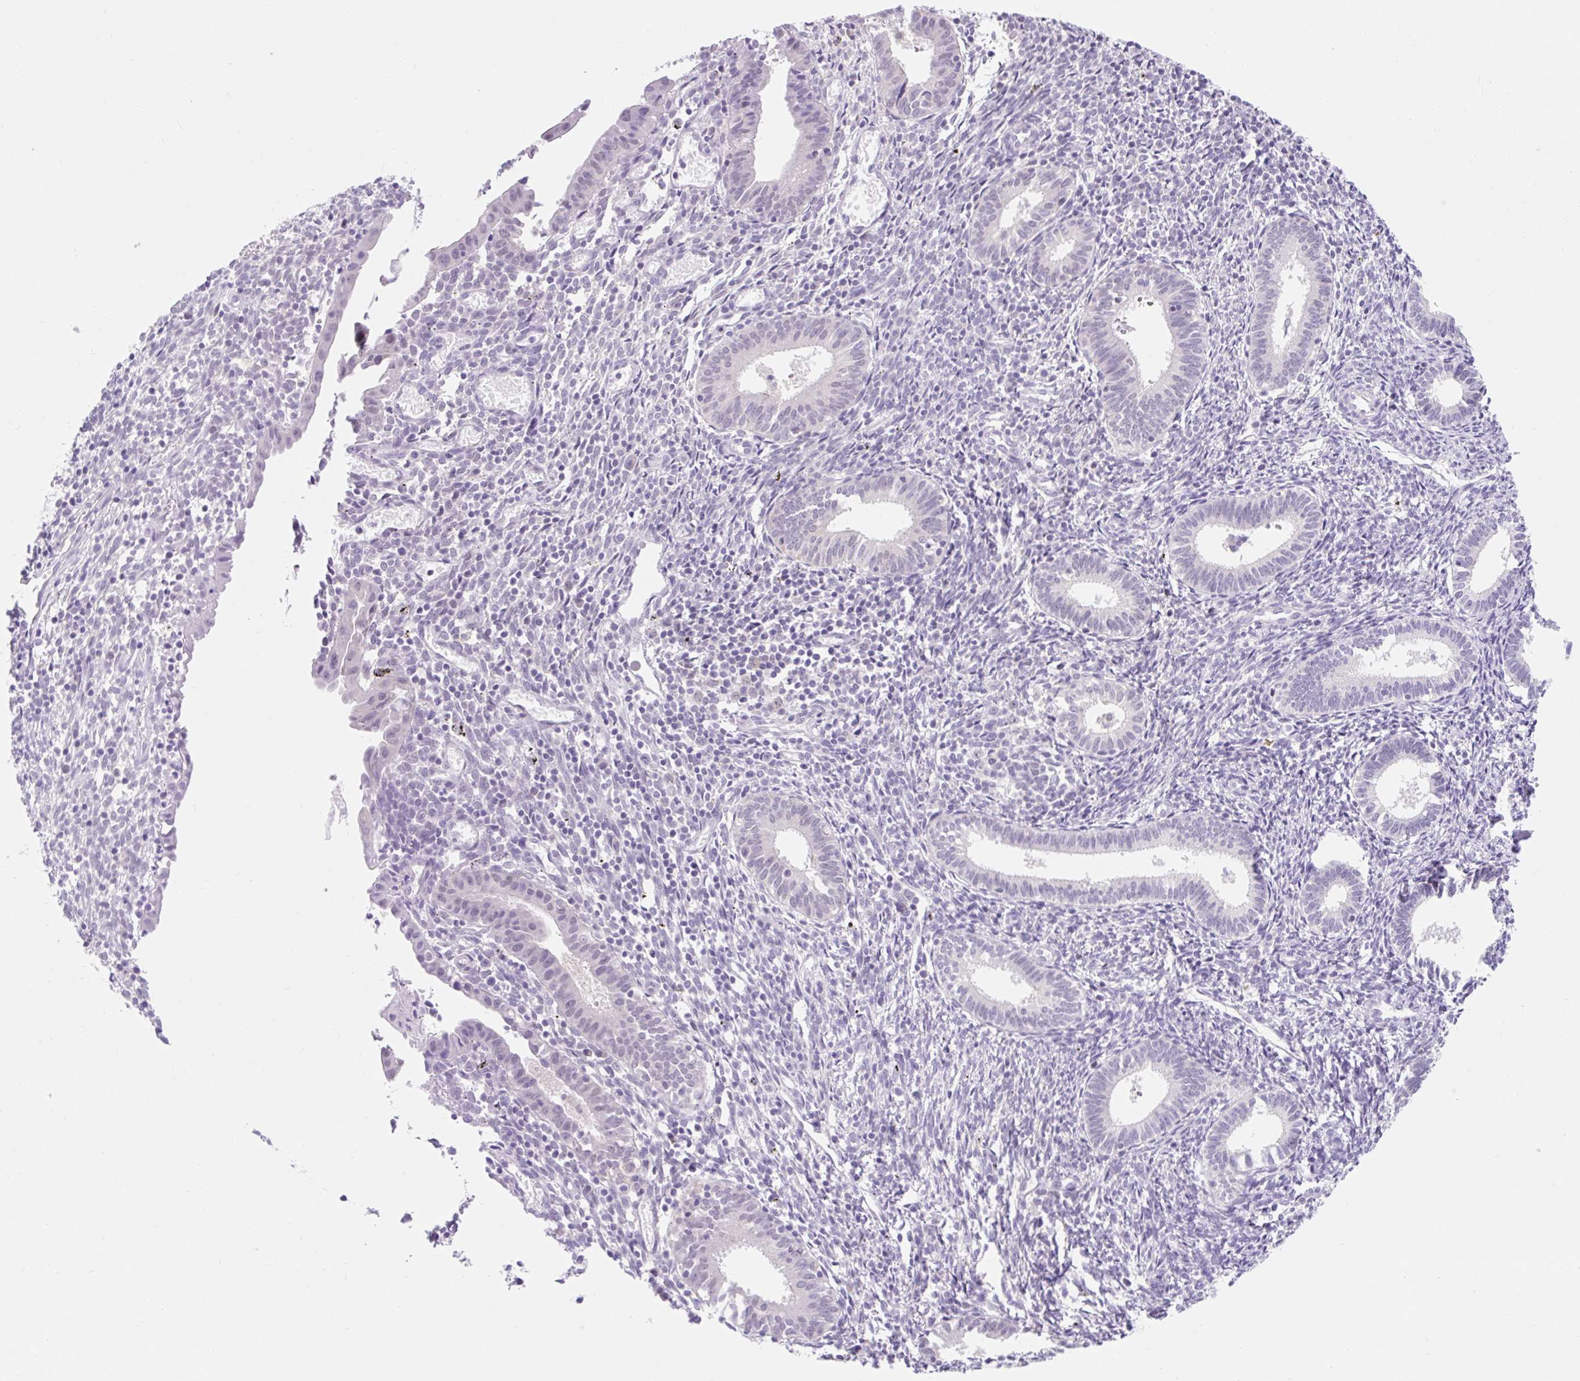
{"staining": {"intensity": "negative", "quantity": "none", "location": "none"}, "tissue": "endometrium", "cell_type": "Cells in endometrial stroma", "image_type": "normal", "snomed": [{"axis": "morphology", "description": "Normal tissue, NOS"}, {"axis": "topography", "description": "Endometrium"}], "caption": "Protein analysis of normal endometrium reveals no significant expression in cells in endometrial stroma. (Brightfield microscopy of DAB (3,3'-diaminobenzidine) IHC at high magnification).", "gene": "ITPK1", "patient": {"sex": "female", "age": 41}}